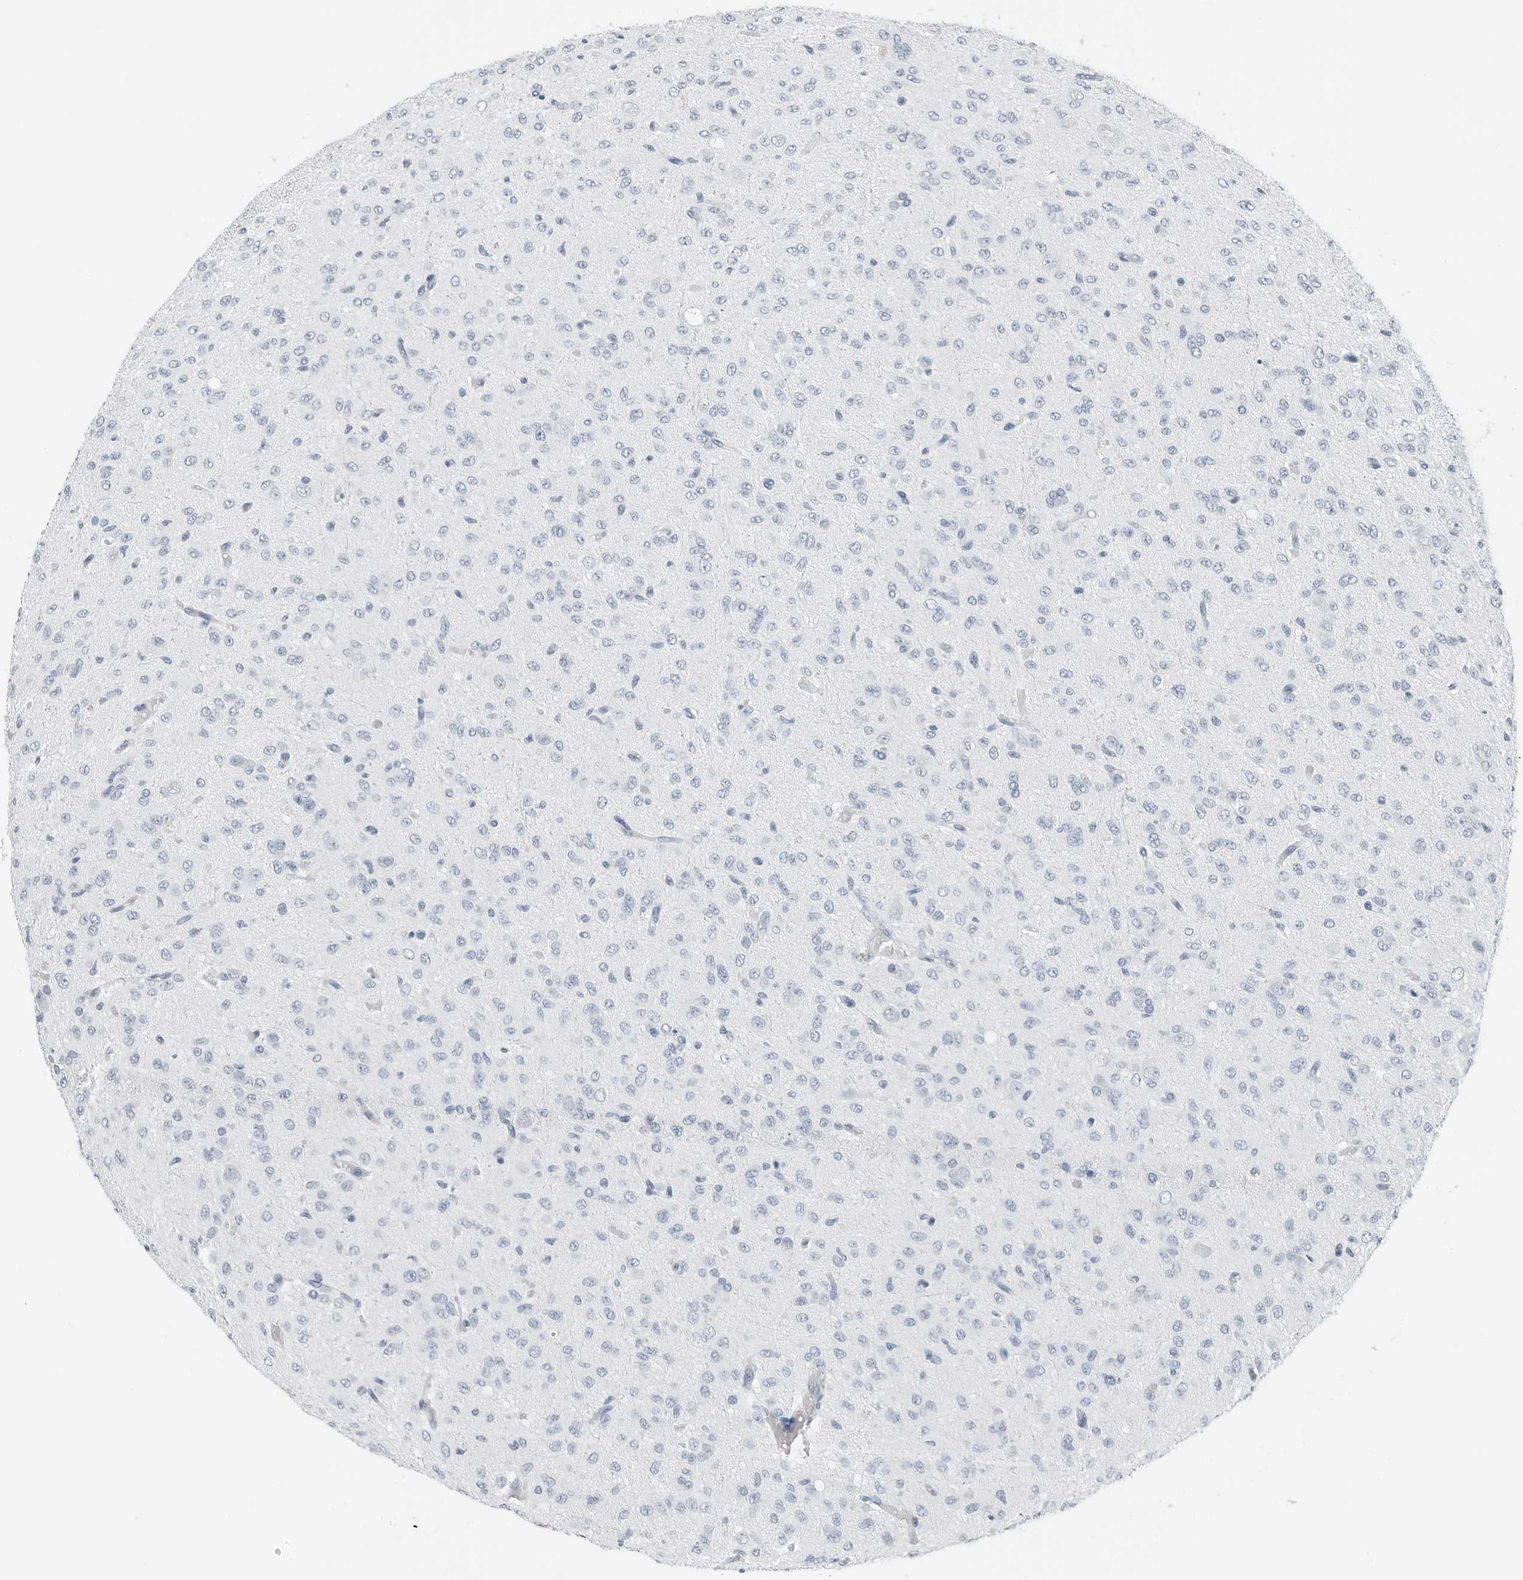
{"staining": {"intensity": "negative", "quantity": "none", "location": "none"}, "tissue": "glioma", "cell_type": "Tumor cells", "image_type": "cancer", "snomed": [{"axis": "morphology", "description": "Glioma, malignant, High grade"}, {"axis": "topography", "description": "Brain"}], "caption": "High magnification brightfield microscopy of glioma stained with DAB (3,3'-diaminobenzidine) (brown) and counterstained with hematoxylin (blue): tumor cells show no significant positivity.", "gene": "SLPI", "patient": {"sex": "female", "age": 59}}